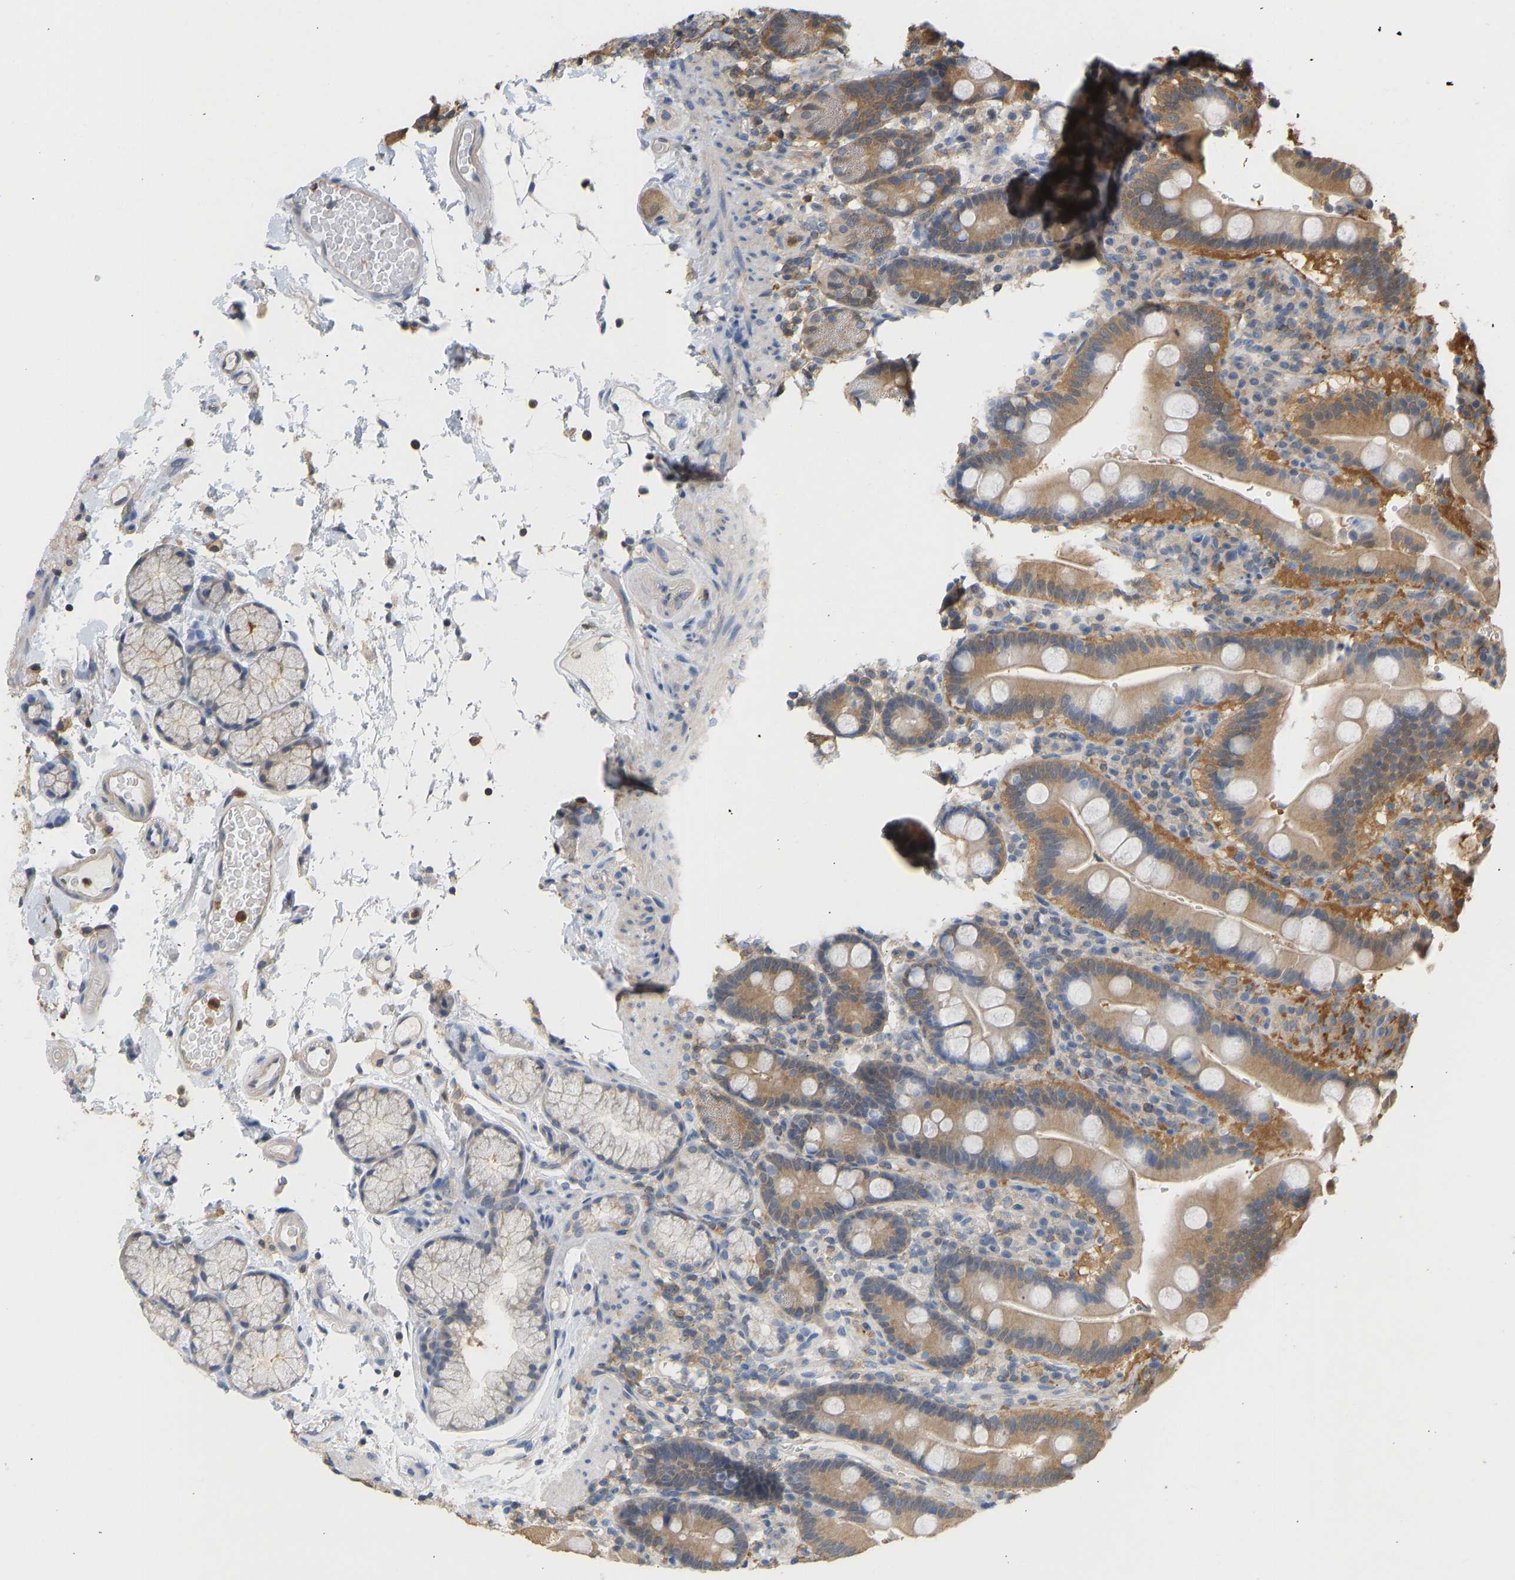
{"staining": {"intensity": "moderate", "quantity": ">75%", "location": "cytoplasmic/membranous"}, "tissue": "duodenum", "cell_type": "Glandular cells", "image_type": "normal", "snomed": [{"axis": "morphology", "description": "Normal tissue, NOS"}, {"axis": "topography", "description": "Small intestine, NOS"}], "caption": "A brown stain highlights moderate cytoplasmic/membranous staining of a protein in glandular cells of benign human duodenum.", "gene": "ENO1", "patient": {"sex": "female", "age": 71}}